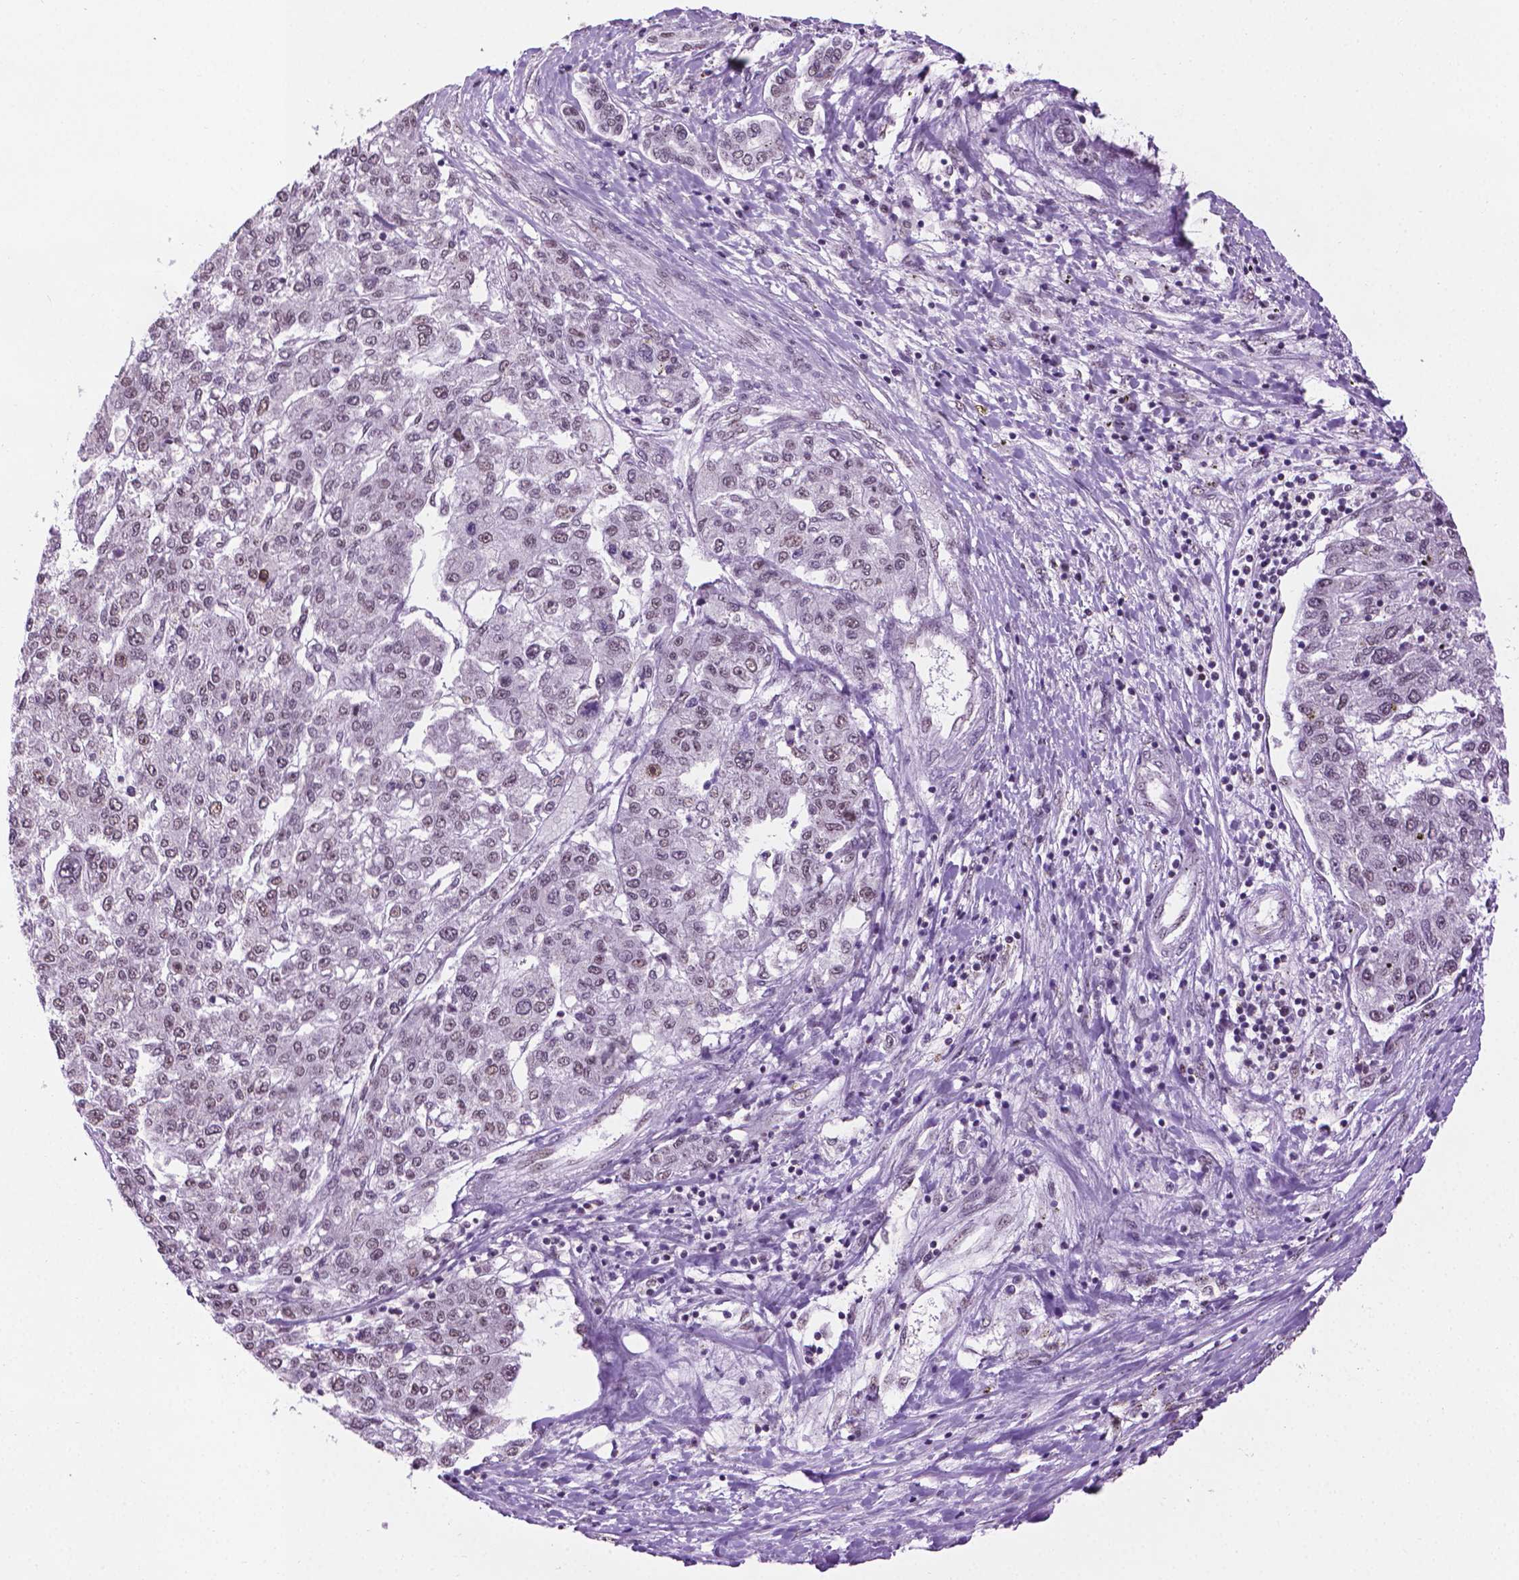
{"staining": {"intensity": "weak", "quantity": "<25%", "location": "nuclear"}, "tissue": "liver cancer", "cell_type": "Tumor cells", "image_type": "cancer", "snomed": [{"axis": "morphology", "description": "Carcinoma, Hepatocellular, NOS"}, {"axis": "topography", "description": "Liver"}], "caption": "IHC photomicrograph of human liver cancer (hepatocellular carcinoma) stained for a protein (brown), which shows no staining in tumor cells.", "gene": "ABI2", "patient": {"sex": "male", "age": 56}}